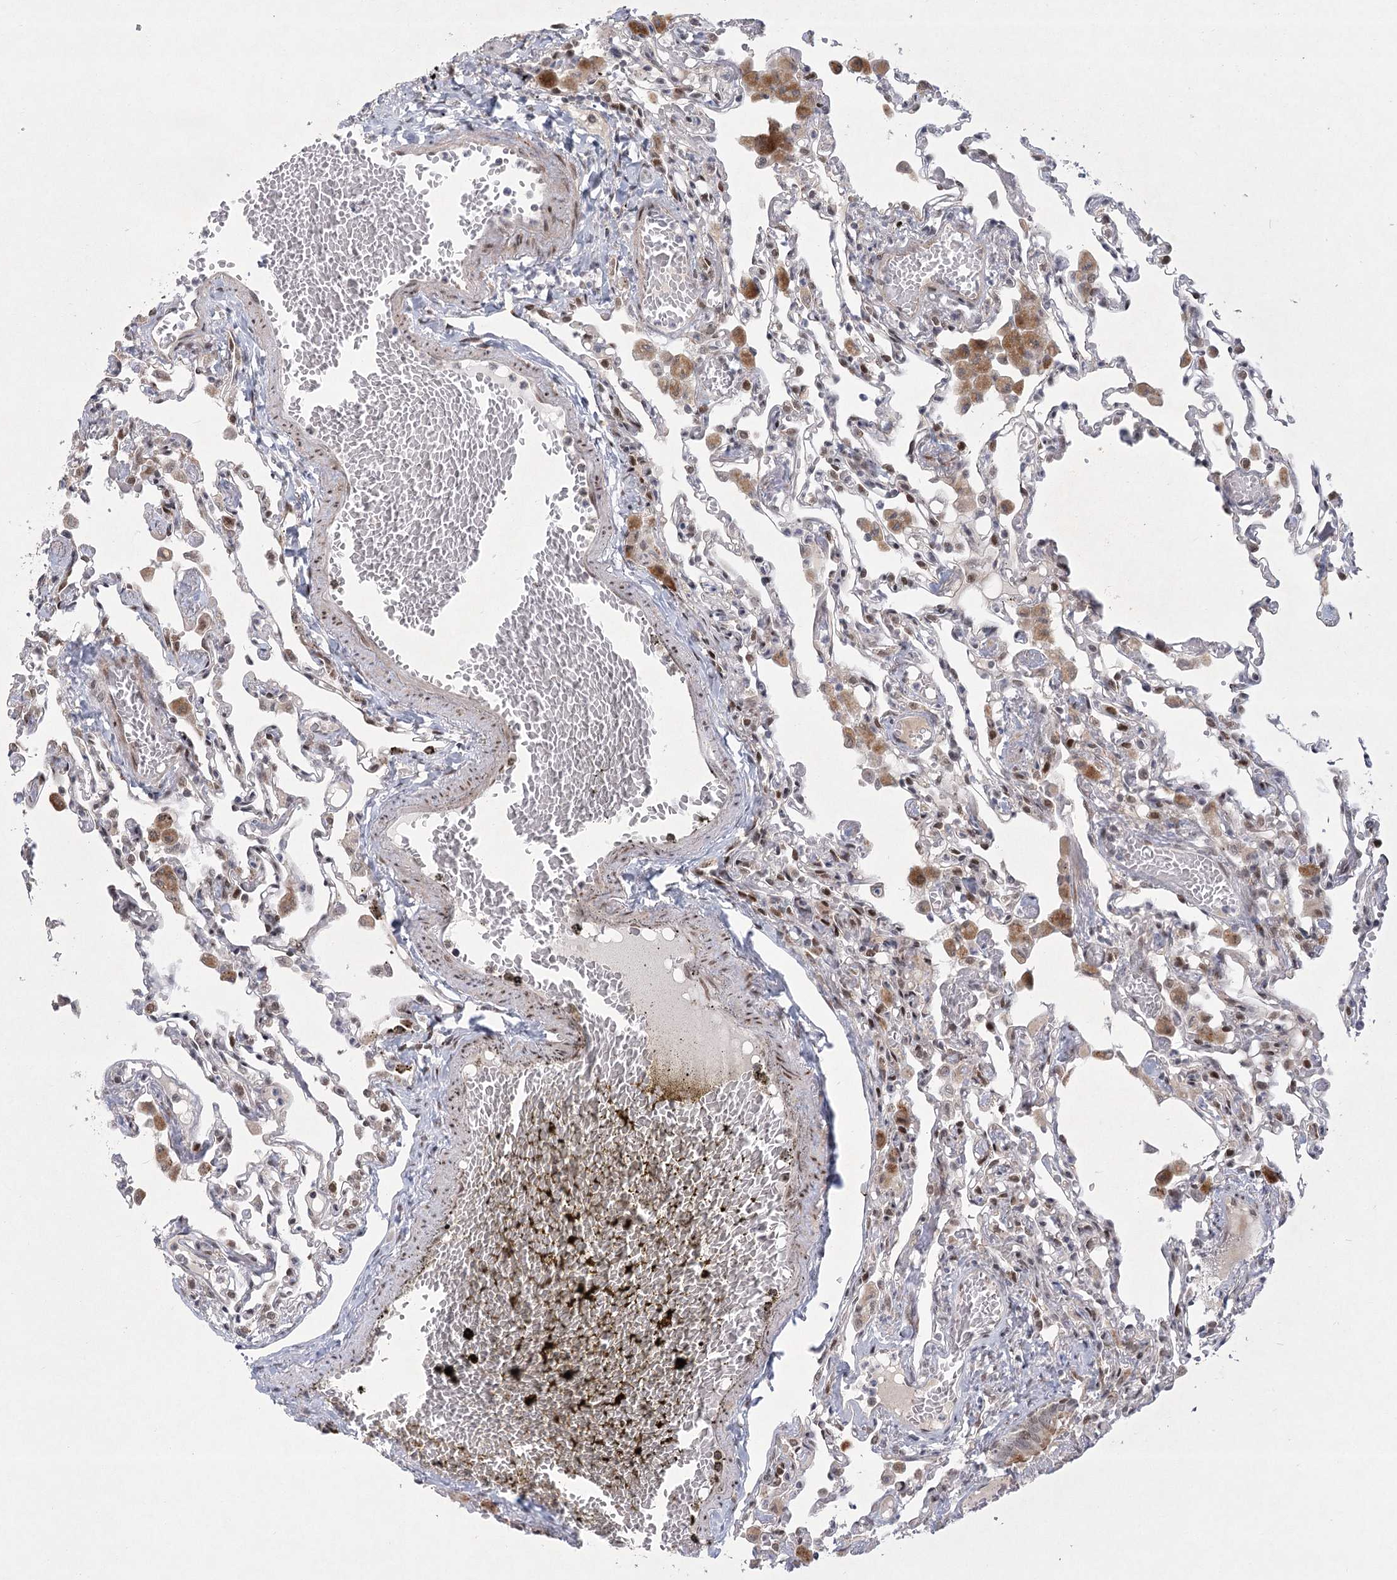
{"staining": {"intensity": "weak", "quantity": "25%-75%", "location": "cytoplasmic/membranous,nuclear"}, "tissue": "lung", "cell_type": "Alveolar cells", "image_type": "normal", "snomed": [{"axis": "morphology", "description": "Normal tissue, NOS"}, {"axis": "topography", "description": "Bronchus"}, {"axis": "topography", "description": "Lung"}], "caption": "Immunohistochemical staining of unremarkable human lung exhibits weak cytoplasmic/membranous,nuclear protein positivity in about 25%-75% of alveolar cells. Nuclei are stained in blue.", "gene": "CIB4", "patient": {"sex": "female", "age": 49}}